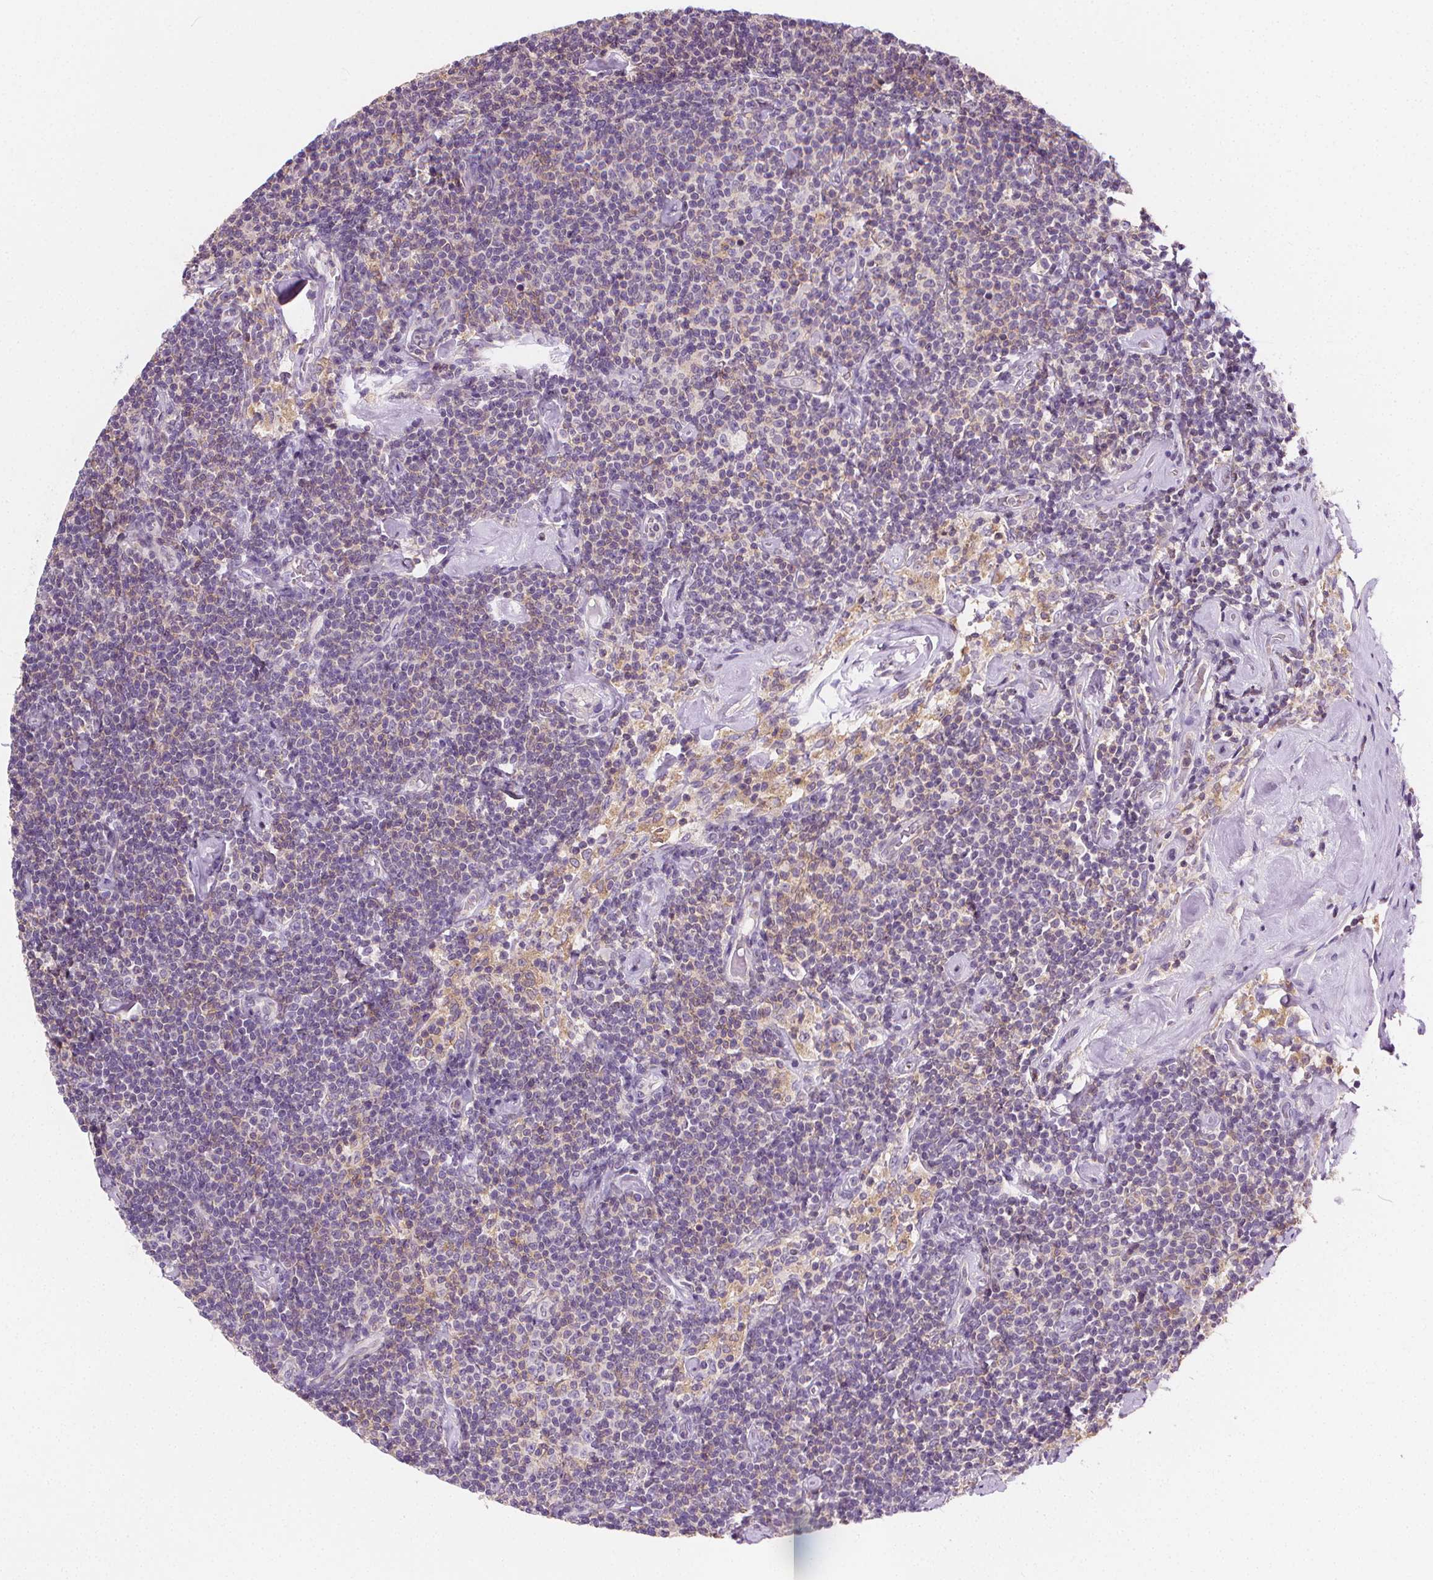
{"staining": {"intensity": "negative", "quantity": "none", "location": "none"}, "tissue": "lymphoma", "cell_type": "Tumor cells", "image_type": "cancer", "snomed": [{"axis": "morphology", "description": "Malignant lymphoma, non-Hodgkin's type, Low grade"}, {"axis": "topography", "description": "Lymph node"}], "caption": "Immunohistochemistry (IHC) photomicrograph of neoplastic tissue: malignant lymphoma, non-Hodgkin's type (low-grade) stained with DAB exhibits no significant protein staining in tumor cells. (DAB immunohistochemistry with hematoxylin counter stain).", "gene": "RAB20", "patient": {"sex": "male", "age": 81}}